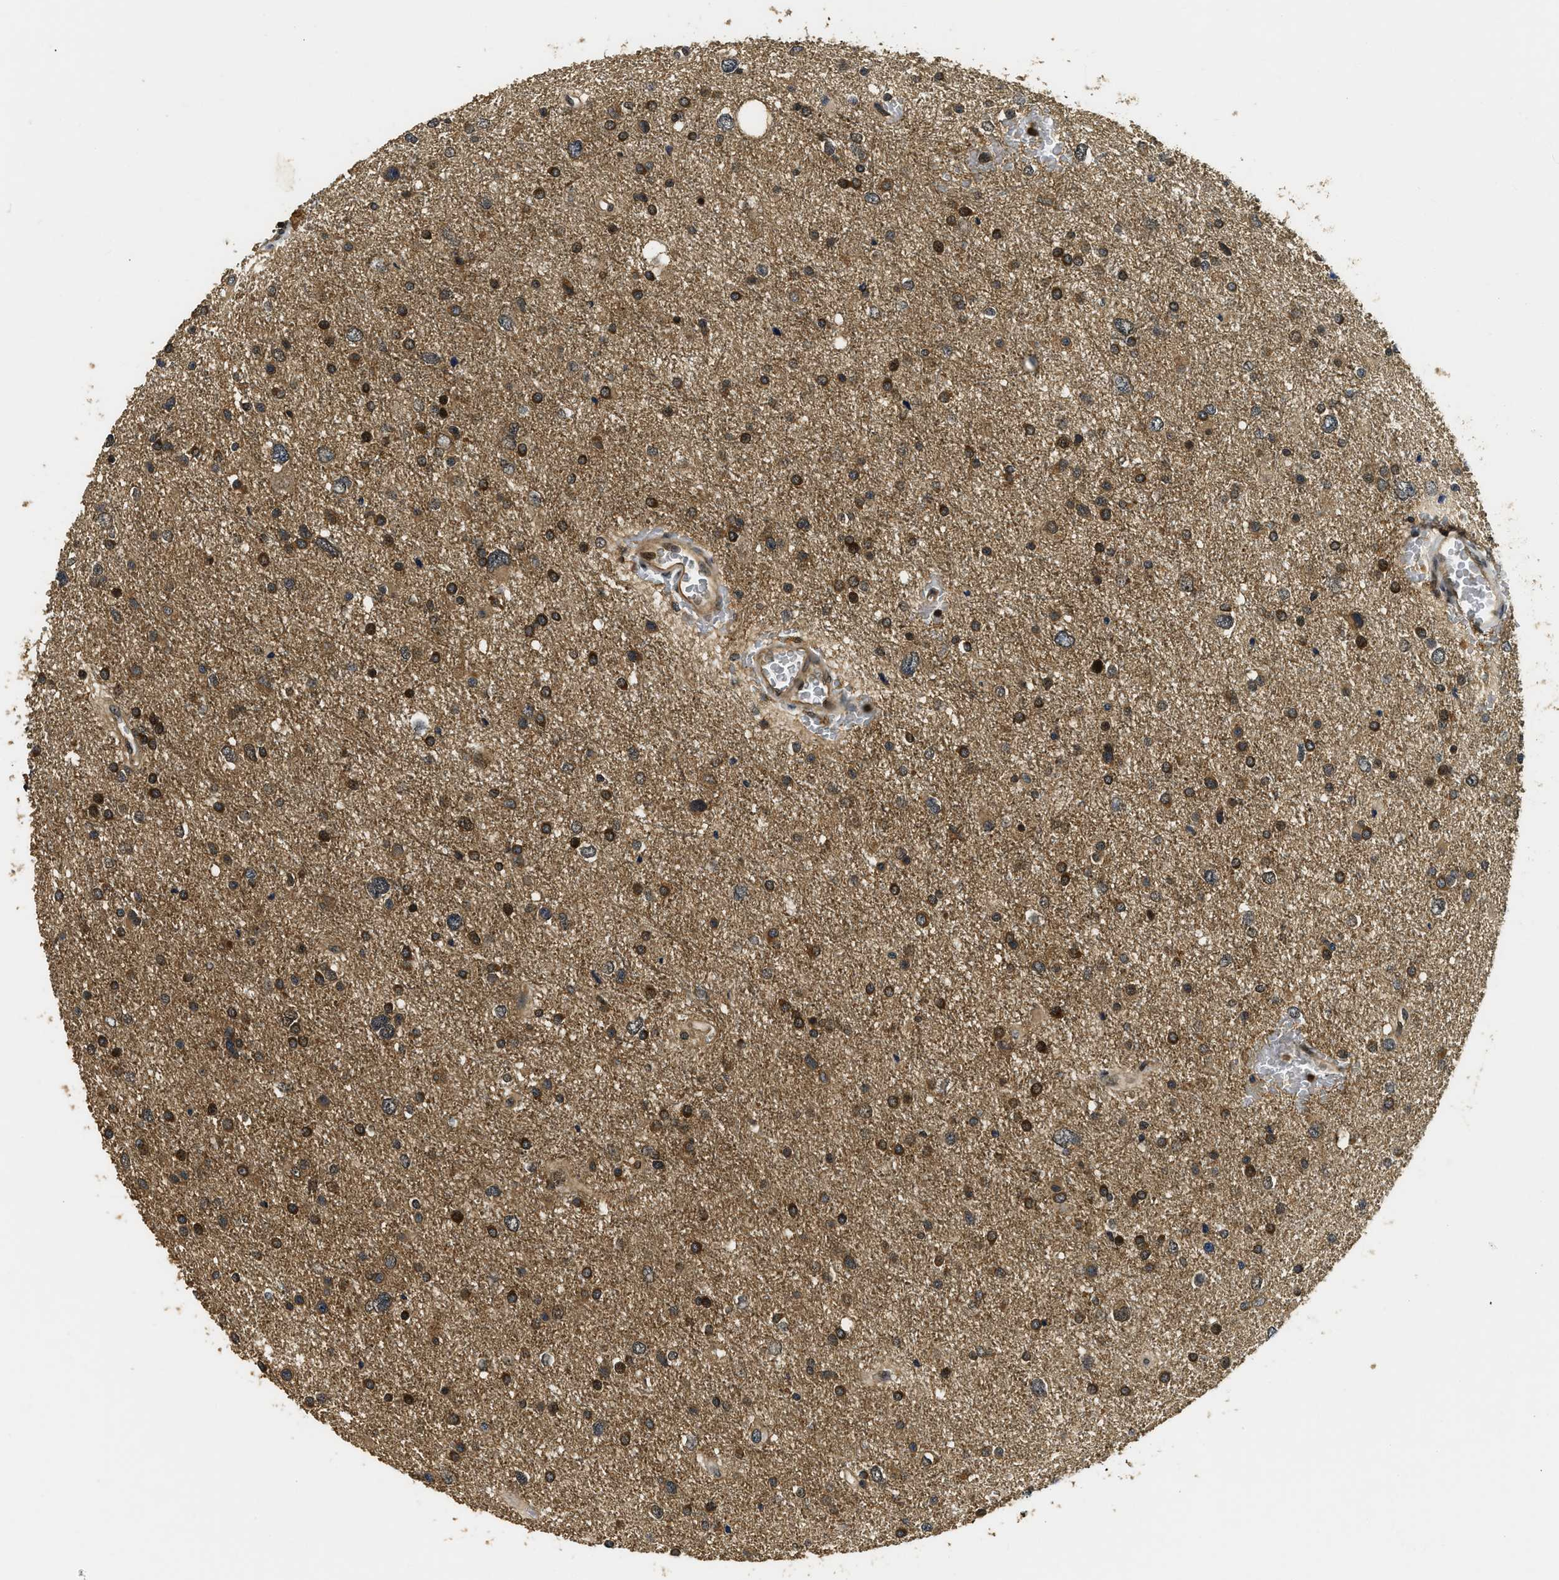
{"staining": {"intensity": "moderate", "quantity": ">75%", "location": "cytoplasmic/membranous"}, "tissue": "glioma", "cell_type": "Tumor cells", "image_type": "cancer", "snomed": [{"axis": "morphology", "description": "Glioma, malignant, Low grade"}, {"axis": "topography", "description": "Brain"}], "caption": "Protein expression analysis of human low-grade glioma (malignant) reveals moderate cytoplasmic/membranous expression in approximately >75% of tumor cells.", "gene": "ADSL", "patient": {"sex": "female", "age": 37}}